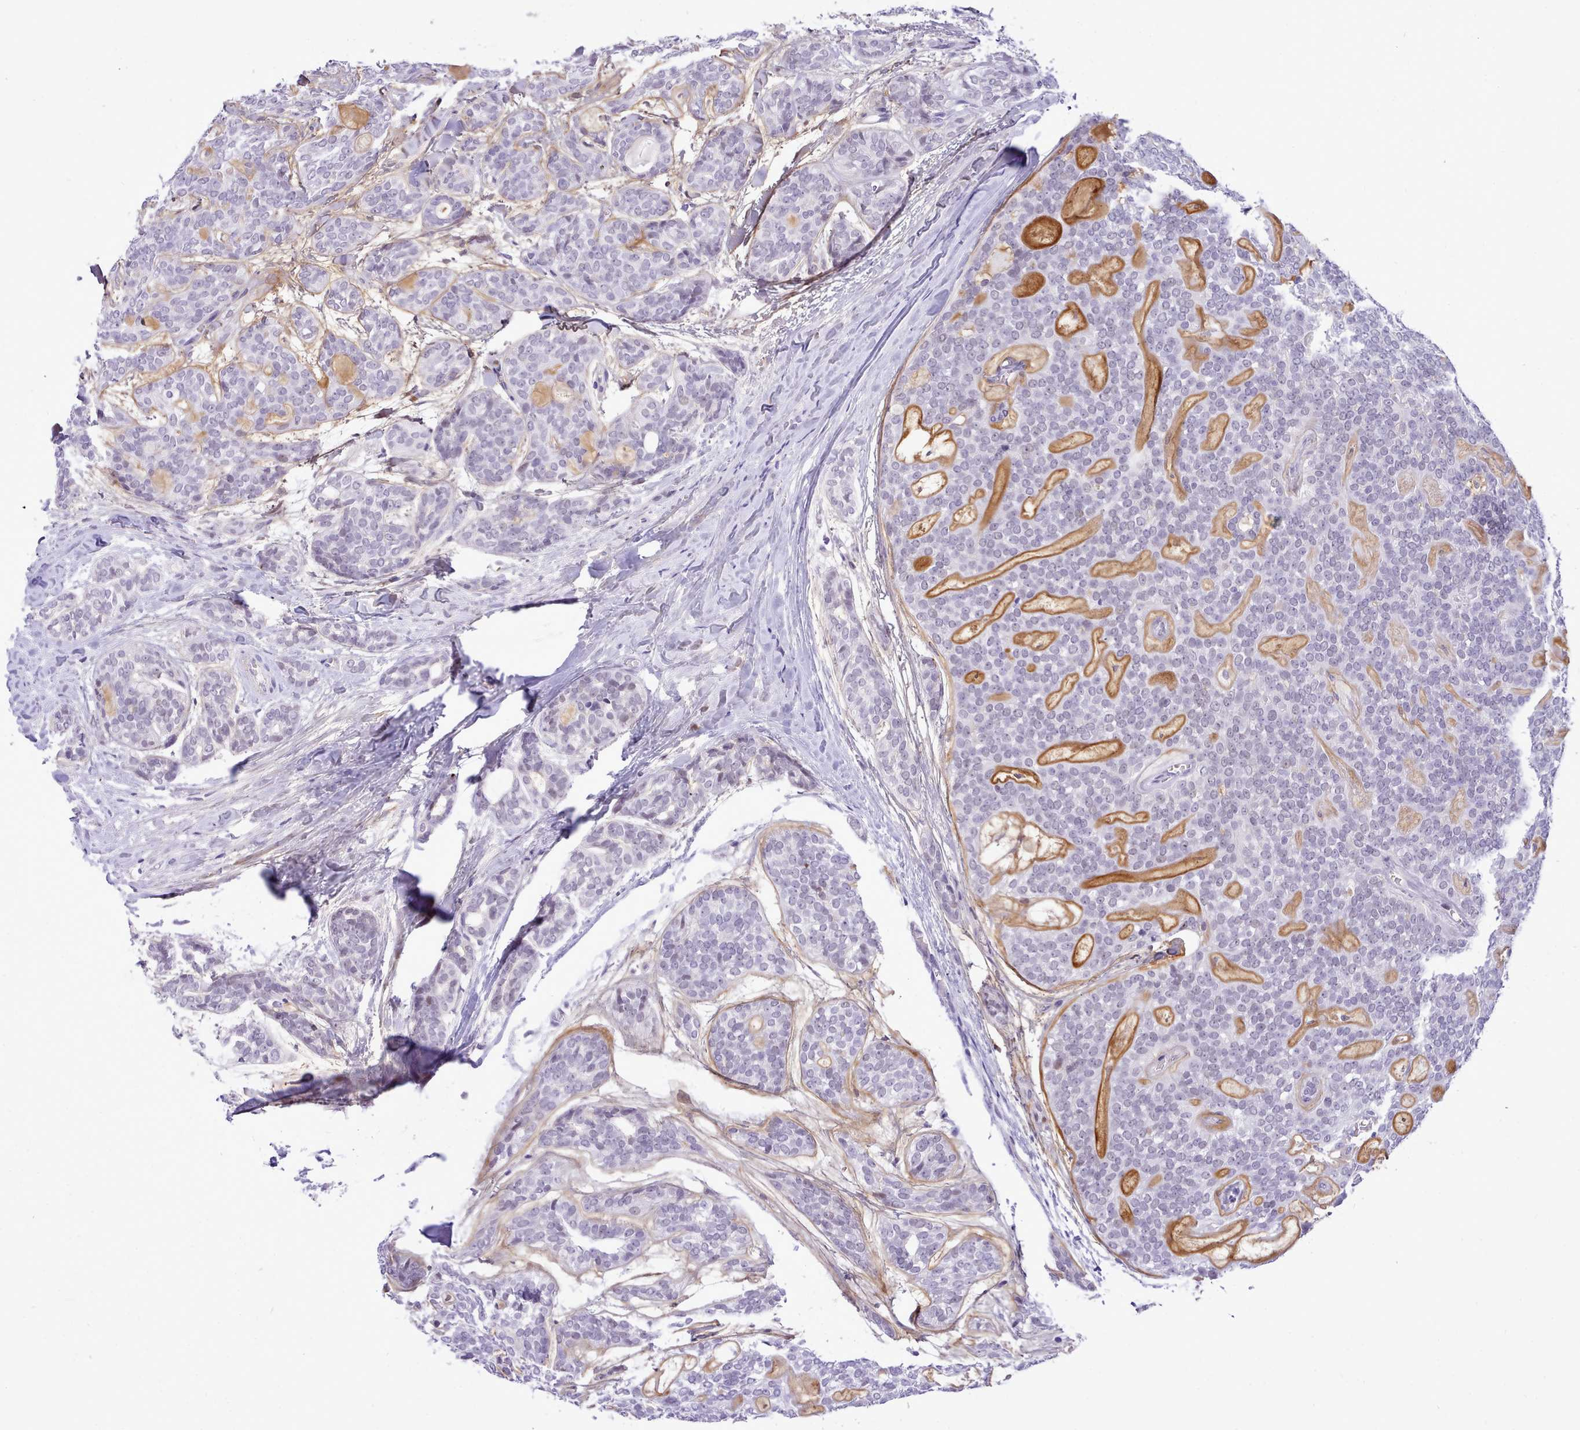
{"staining": {"intensity": "negative", "quantity": "none", "location": "none"}, "tissue": "head and neck cancer", "cell_type": "Tumor cells", "image_type": "cancer", "snomed": [{"axis": "morphology", "description": "Adenocarcinoma, NOS"}, {"axis": "topography", "description": "Head-Neck"}], "caption": "This is a image of immunohistochemistry (IHC) staining of head and neck cancer (adenocarcinoma), which shows no positivity in tumor cells.", "gene": "LRRC37A", "patient": {"sex": "male", "age": 66}}